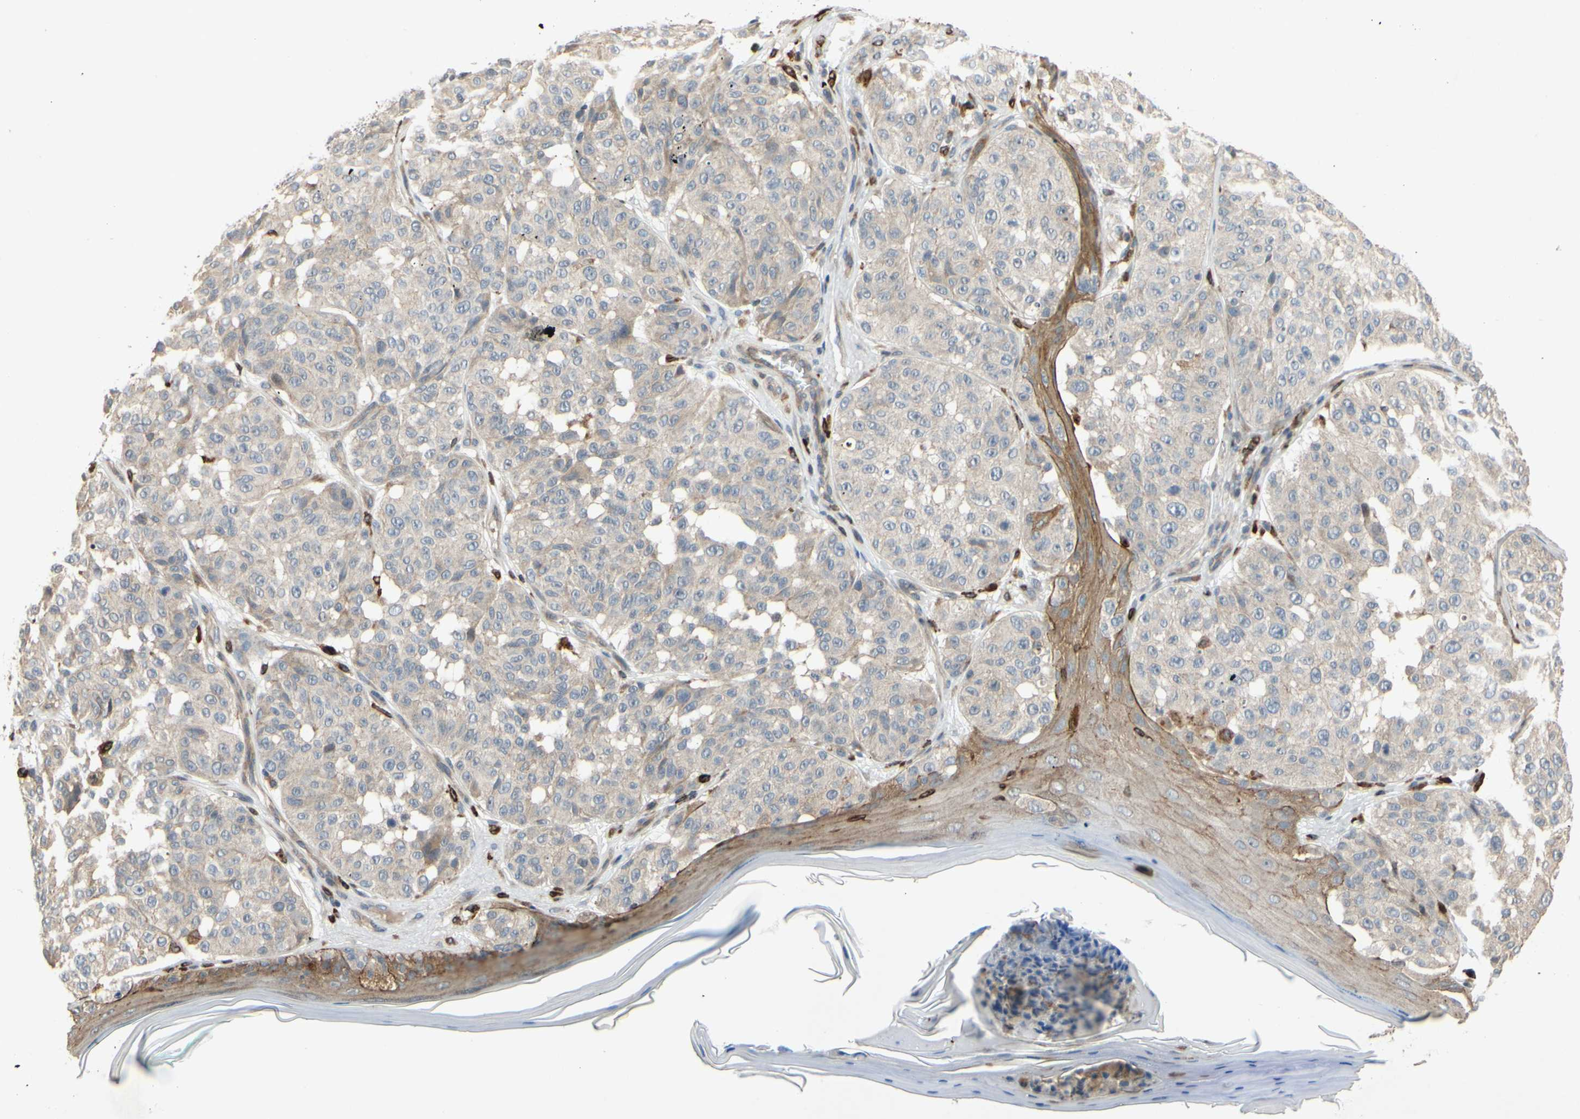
{"staining": {"intensity": "weak", "quantity": ">75%", "location": "cytoplasmic/membranous"}, "tissue": "melanoma", "cell_type": "Tumor cells", "image_type": "cancer", "snomed": [{"axis": "morphology", "description": "Malignant melanoma, NOS"}, {"axis": "topography", "description": "Skin"}], "caption": "Protein expression analysis of malignant melanoma exhibits weak cytoplasmic/membranous positivity in approximately >75% of tumor cells.", "gene": "PLXNA2", "patient": {"sex": "female", "age": 46}}